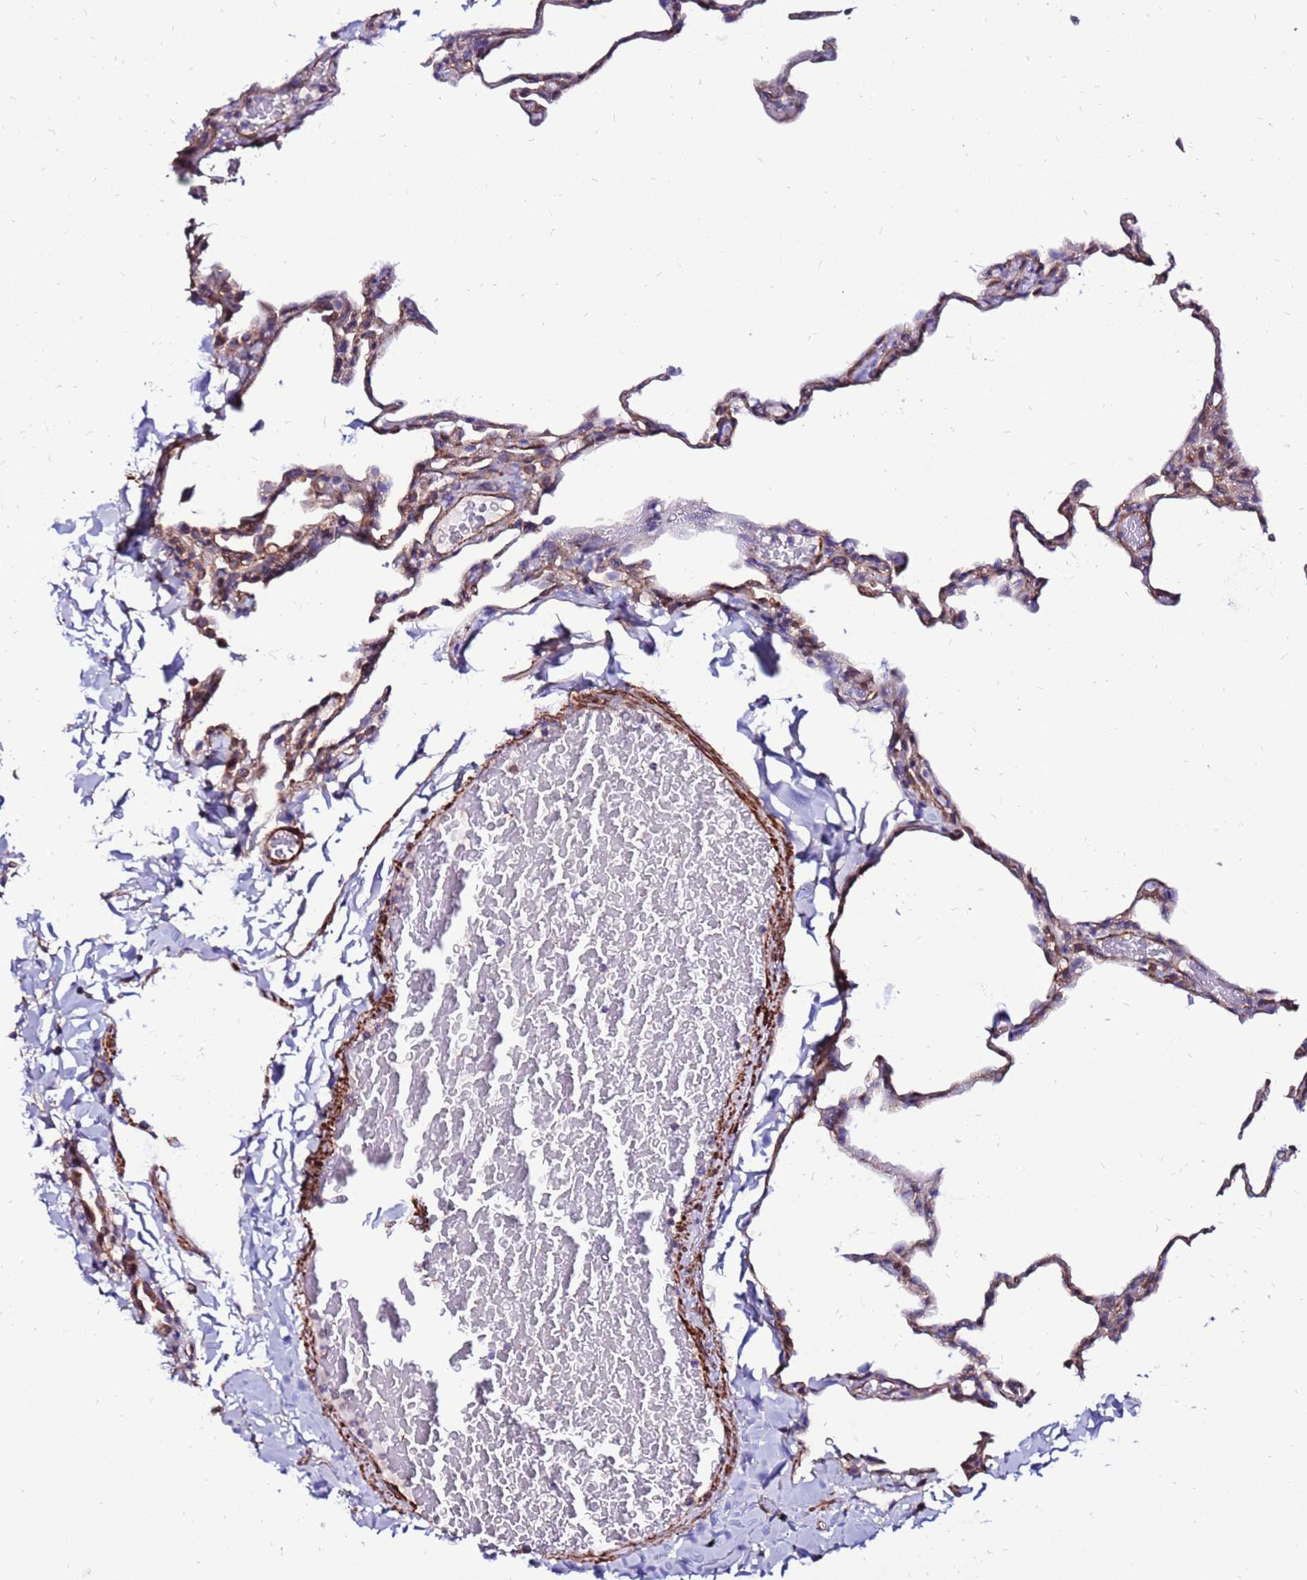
{"staining": {"intensity": "negative", "quantity": "none", "location": "none"}, "tissue": "lung", "cell_type": "Alveolar cells", "image_type": "normal", "snomed": [{"axis": "morphology", "description": "Normal tissue, NOS"}, {"axis": "topography", "description": "Lung"}], "caption": "This is an IHC micrograph of normal human lung. There is no expression in alveolar cells.", "gene": "EI24", "patient": {"sex": "male", "age": 20}}